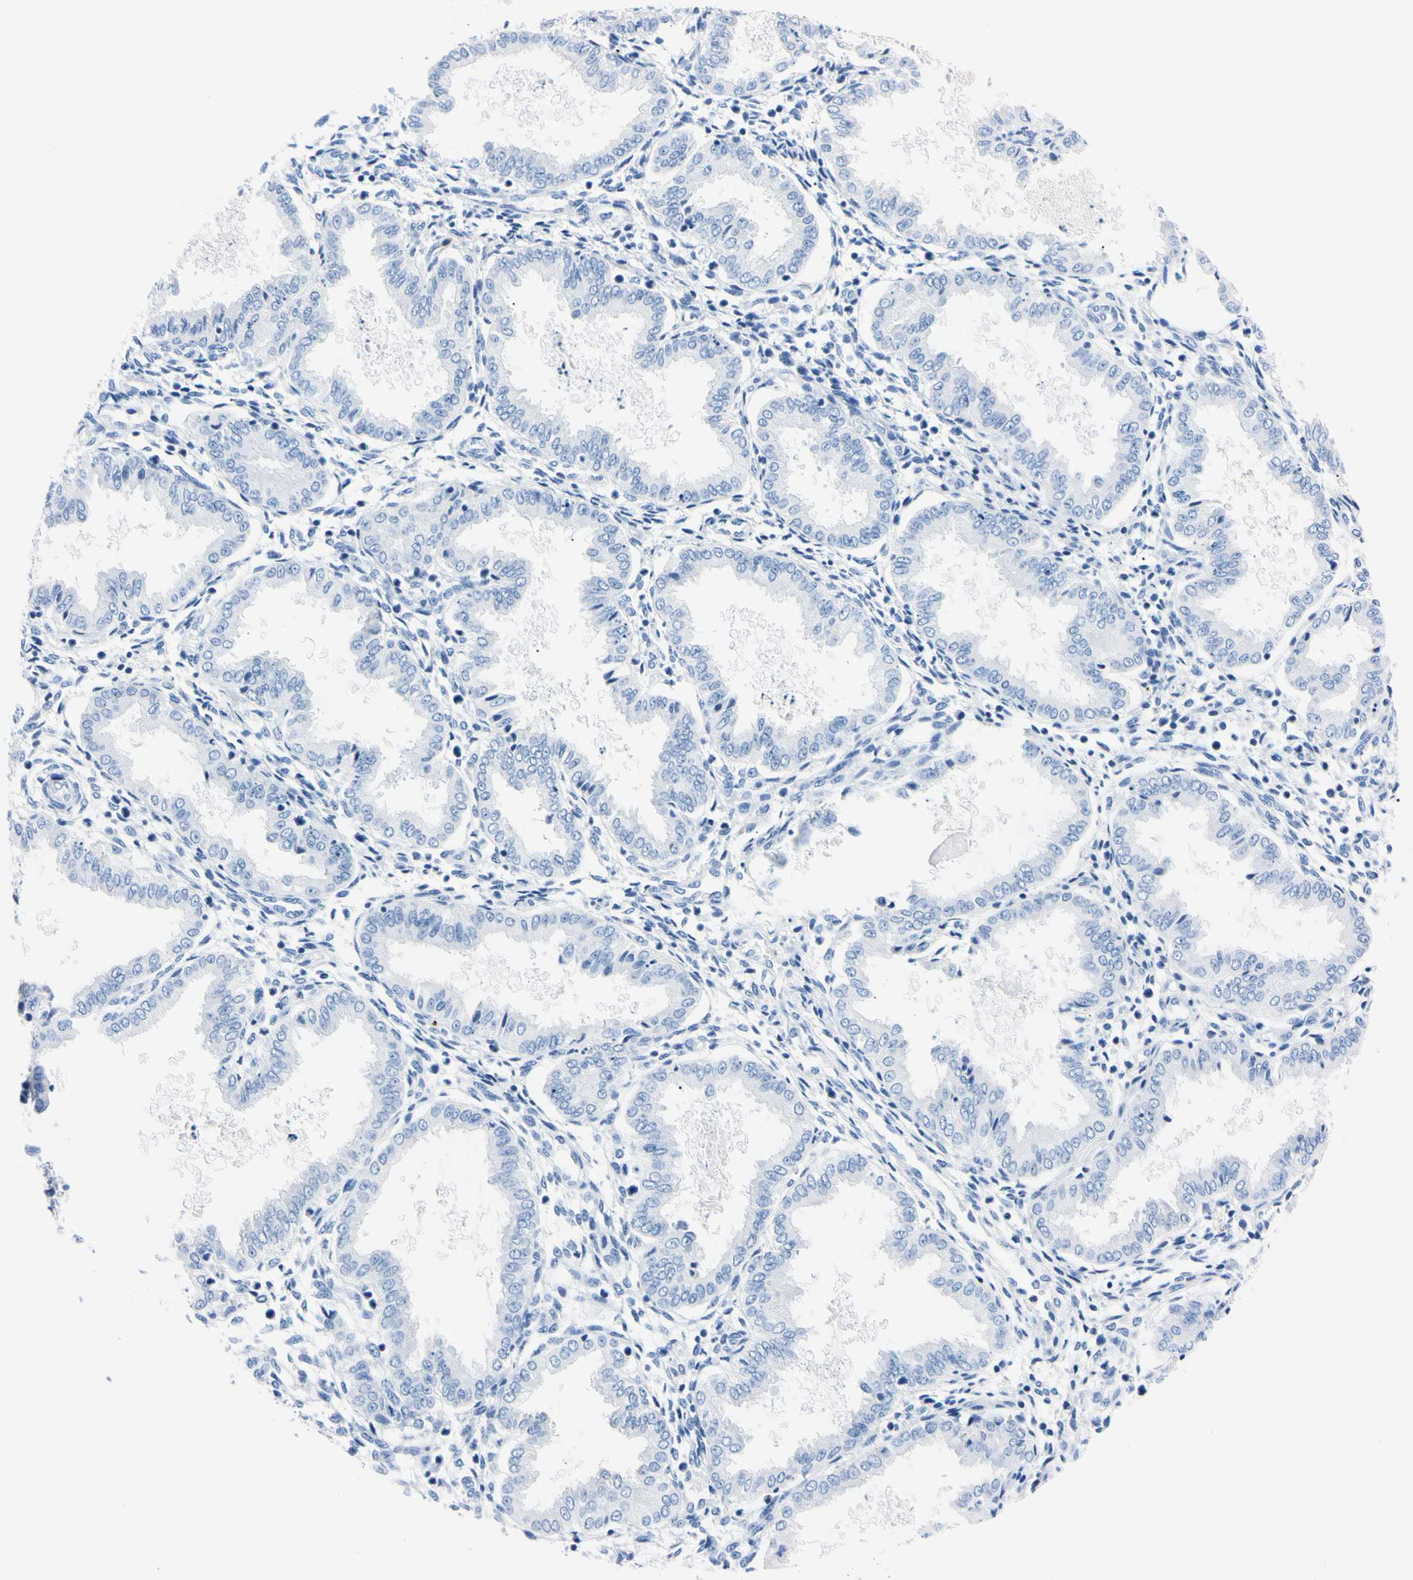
{"staining": {"intensity": "negative", "quantity": "none", "location": "none"}, "tissue": "endometrium", "cell_type": "Cells in endometrial stroma", "image_type": "normal", "snomed": [{"axis": "morphology", "description": "Normal tissue, NOS"}, {"axis": "topography", "description": "Endometrium"}], "caption": "Immunohistochemistry photomicrograph of benign endometrium stained for a protein (brown), which demonstrates no positivity in cells in endometrial stroma.", "gene": "NCF4", "patient": {"sex": "female", "age": 33}}